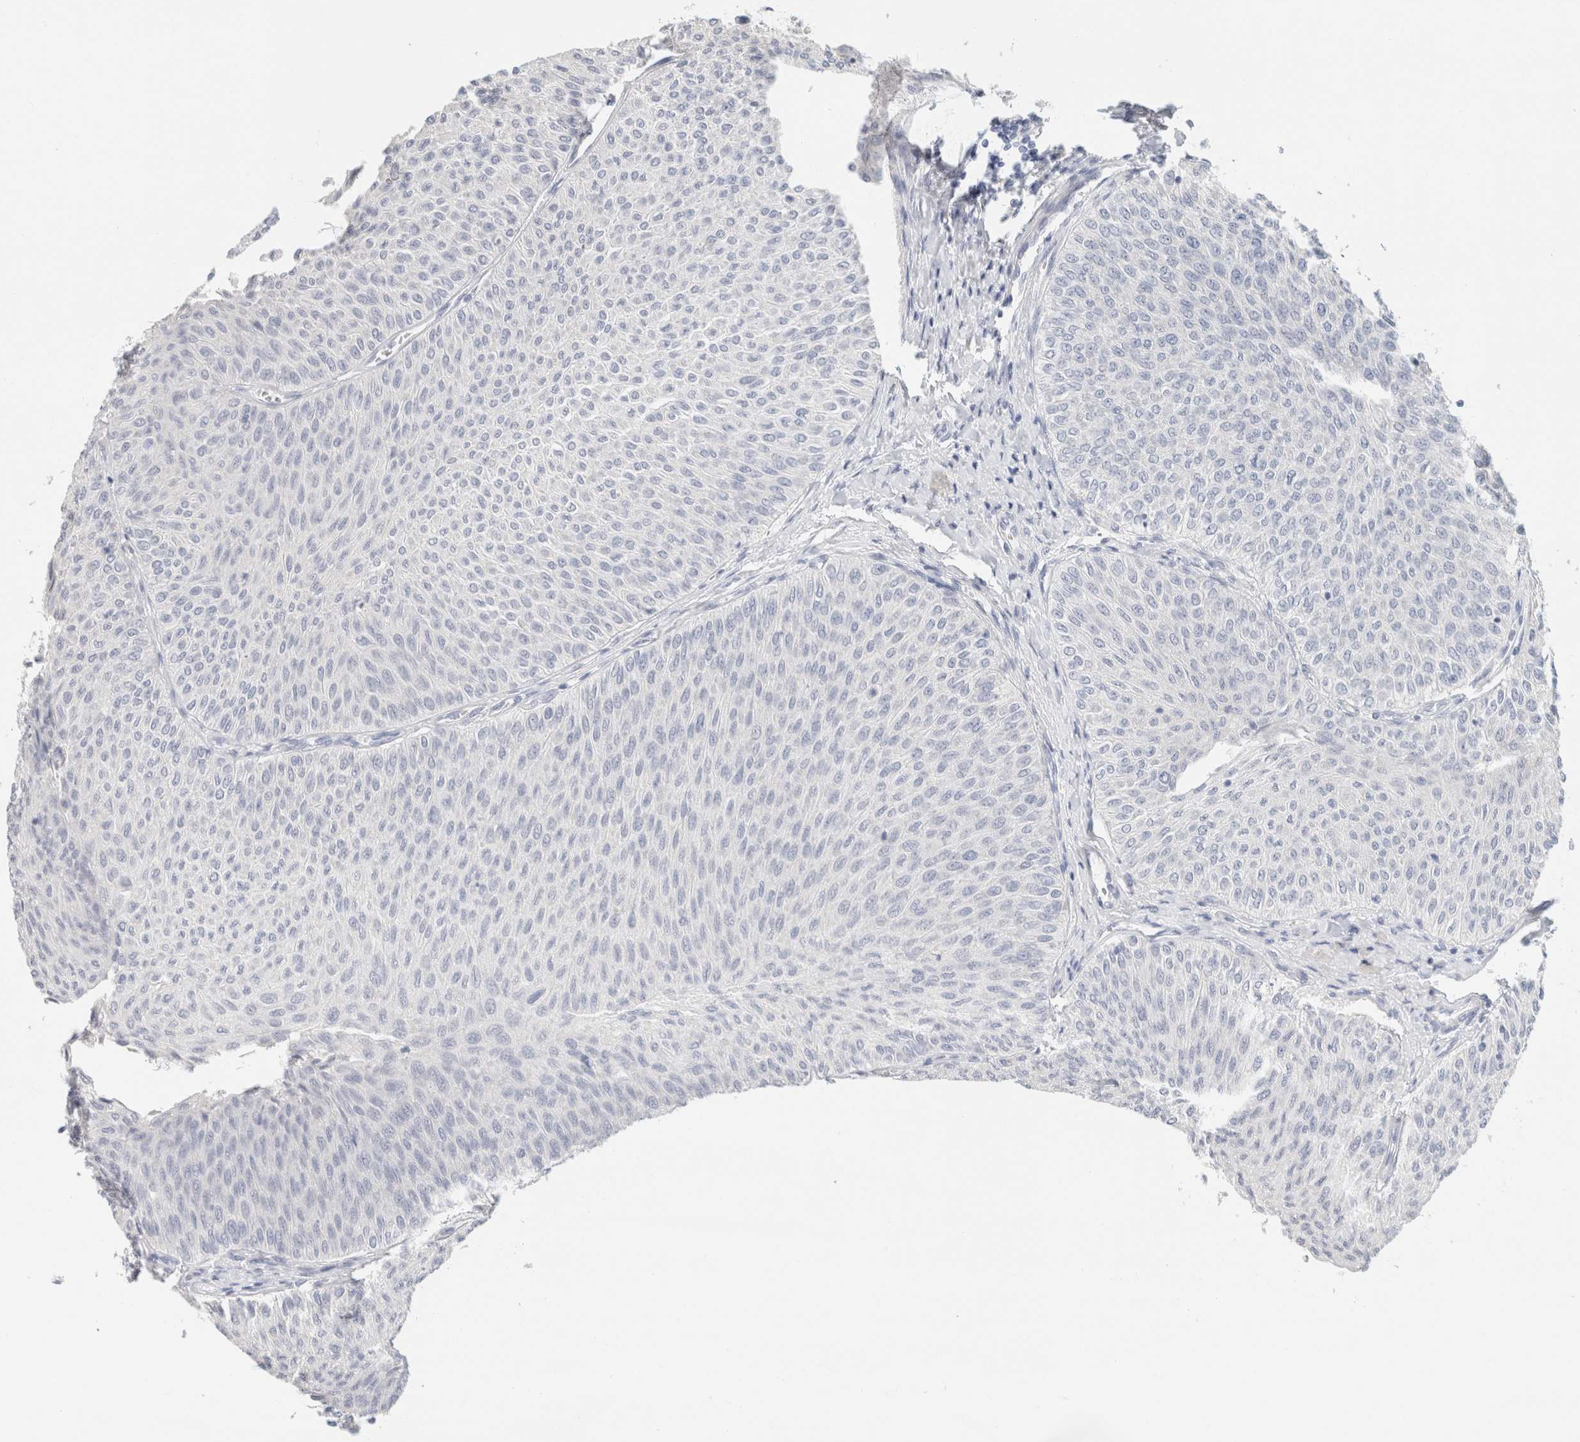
{"staining": {"intensity": "negative", "quantity": "none", "location": "none"}, "tissue": "urothelial cancer", "cell_type": "Tumor cells", "image_type": "cancer", "snomed": [{"axis": "morphology", "description": "Urothelial carcinoma, Low grade"}, {"axis": "topography", "description": "Urinary bladder"}], "caption": "High power microscopy image of an IHC histopathology image of urothelial cancer, revealing no significant positivity in tumor cells.", "gene": "NEFM", "patient": {"sex": "male", "age": 78}}